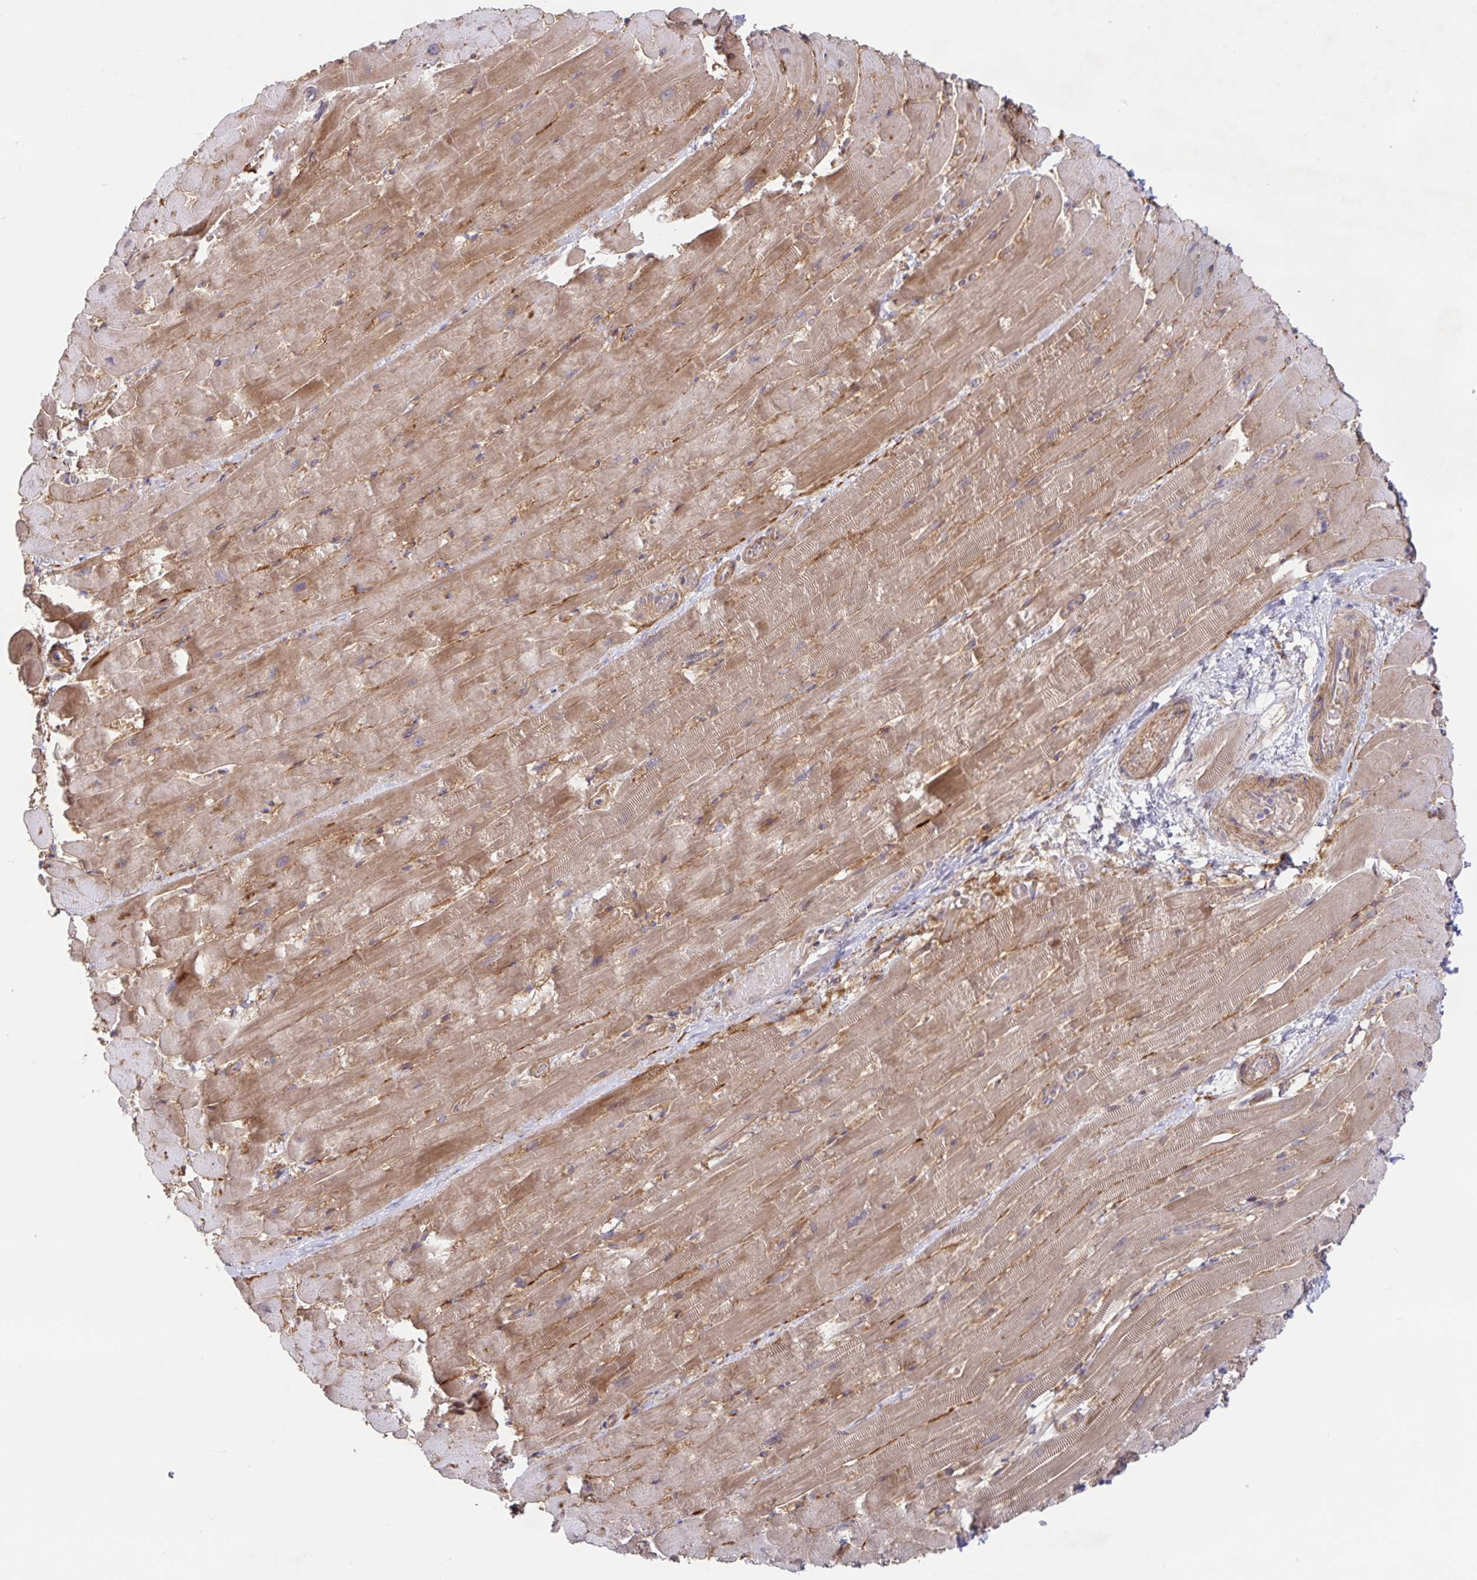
{"staining": {"intensity": "moderate", "quantity": ">75%", "location": "cytoplasmic/membranous"}, "tissue": "heart muscle", "cell_type": "Cardiomyocytes", "image_type": "normal", "snomed": [{"axis": "morphology", "description": "Normal tissue, NOS"}, {"axis": "topography", "description": "Heart"}], "caption": "Normal heart muscle shows moderate cytoplasmic/membranous staining in approximately >75% of cardiomyocytes The staining was performed using DAB (3,3'-diaminobenzidine) to visualize the protein expression in brown, while the nuclei were stained in blue with hematoxylin (Magnification: 20x)..", "gene": "AACS", "patient": {"sex": "male", "age": 37}}